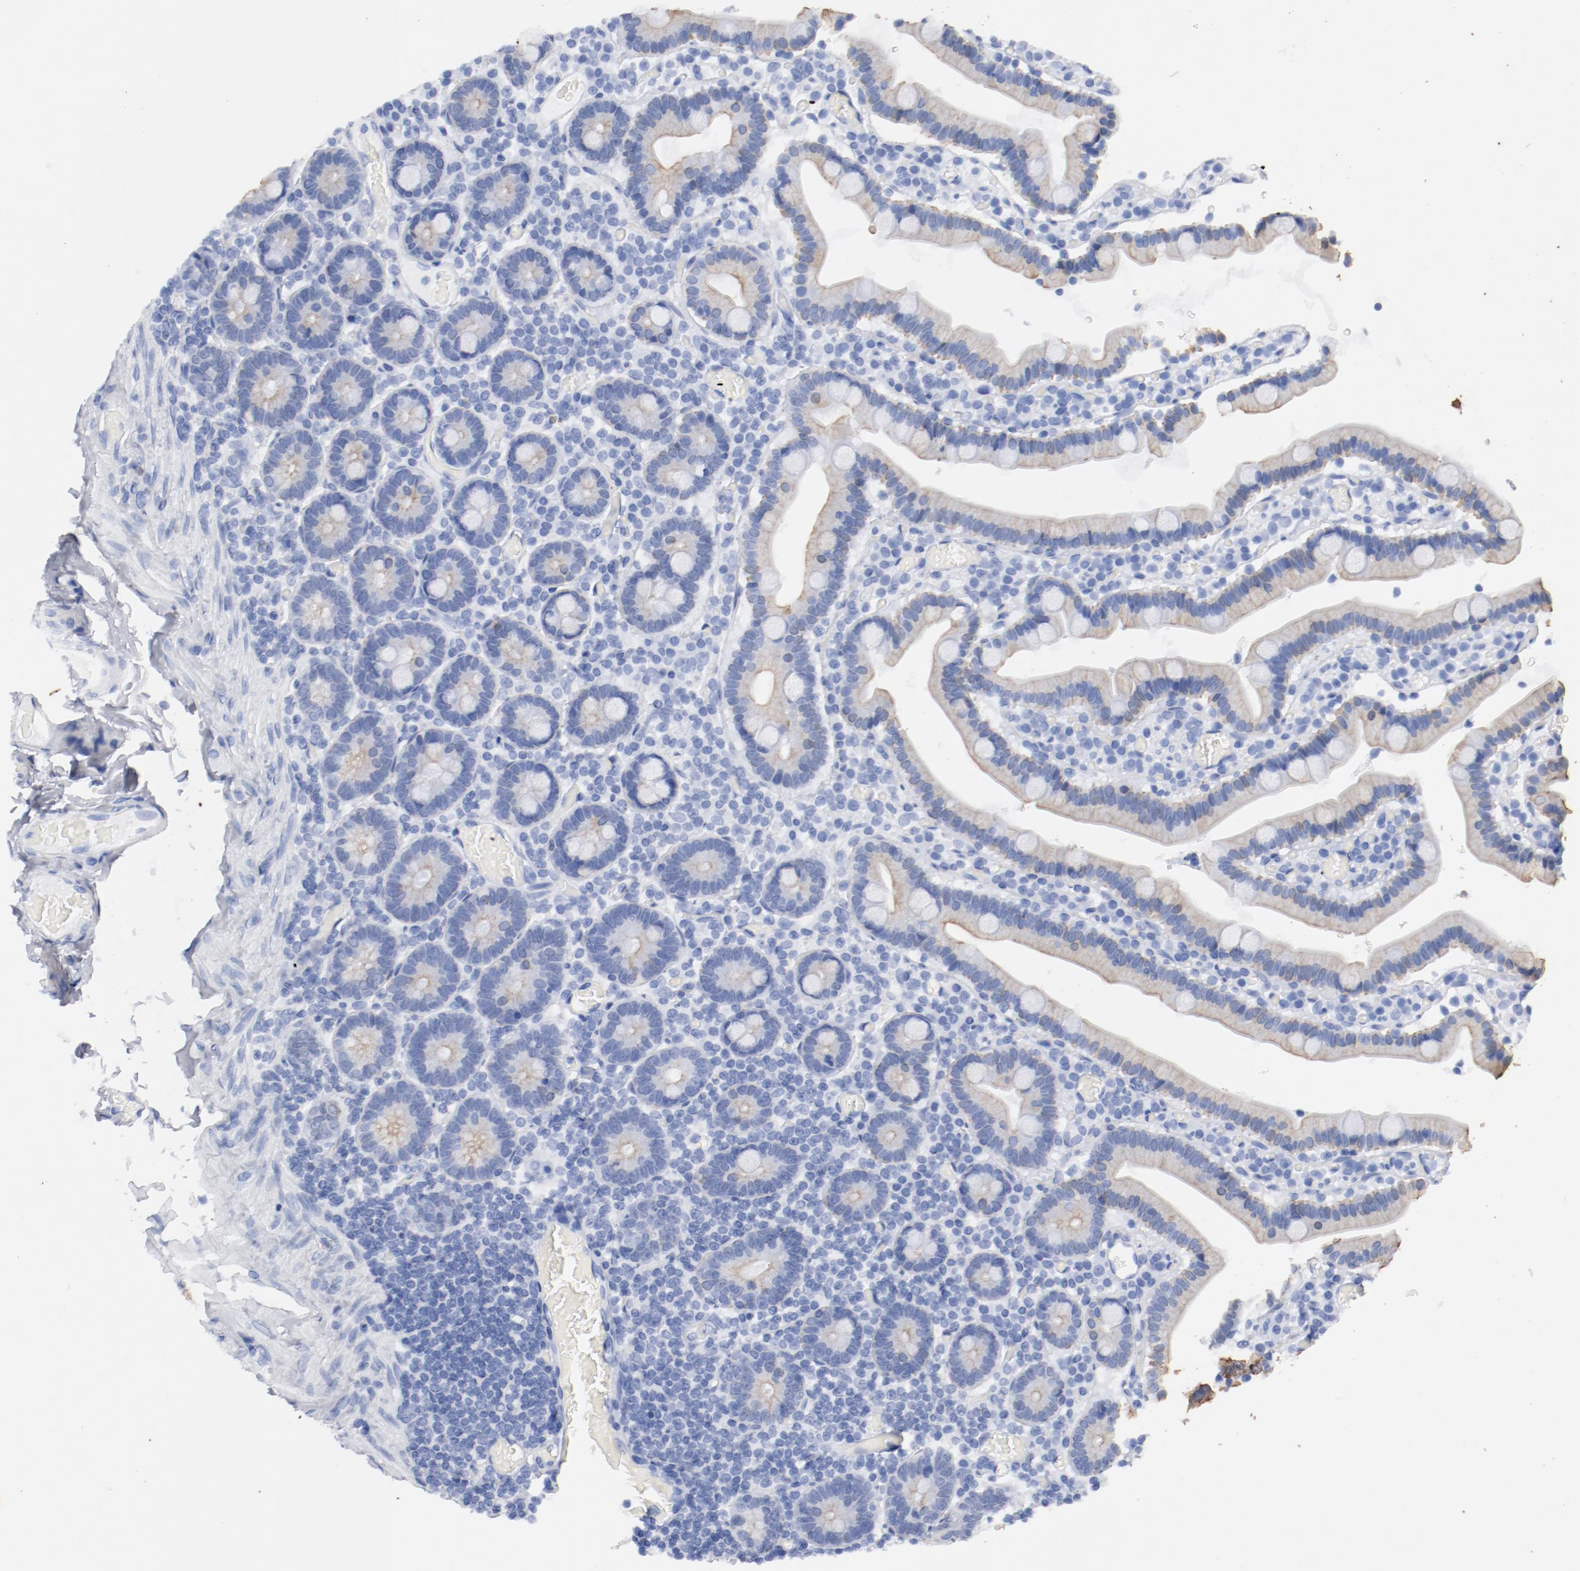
{"staining": {"intensity": "weak", "quantity": "25%-75%", "location": "cytoplasmic/membranous"}, "tissue": "duodenum", "cell_type": "Glandular cells", "image_type": "normal", "snomed": [{"axis": "morphology", "description": "Normal tissue, NOS"}, {"axis": "topography", "description": "Duodenum"}], "caption": "Unremarkable duodenum shows weak cytoplasmic/membranous expression in about 25%-75% of glandular cells, visualized by immunohistochemistry.", "gene": "TSPAN6", "patient": {"sex": "female", "age": 53}}